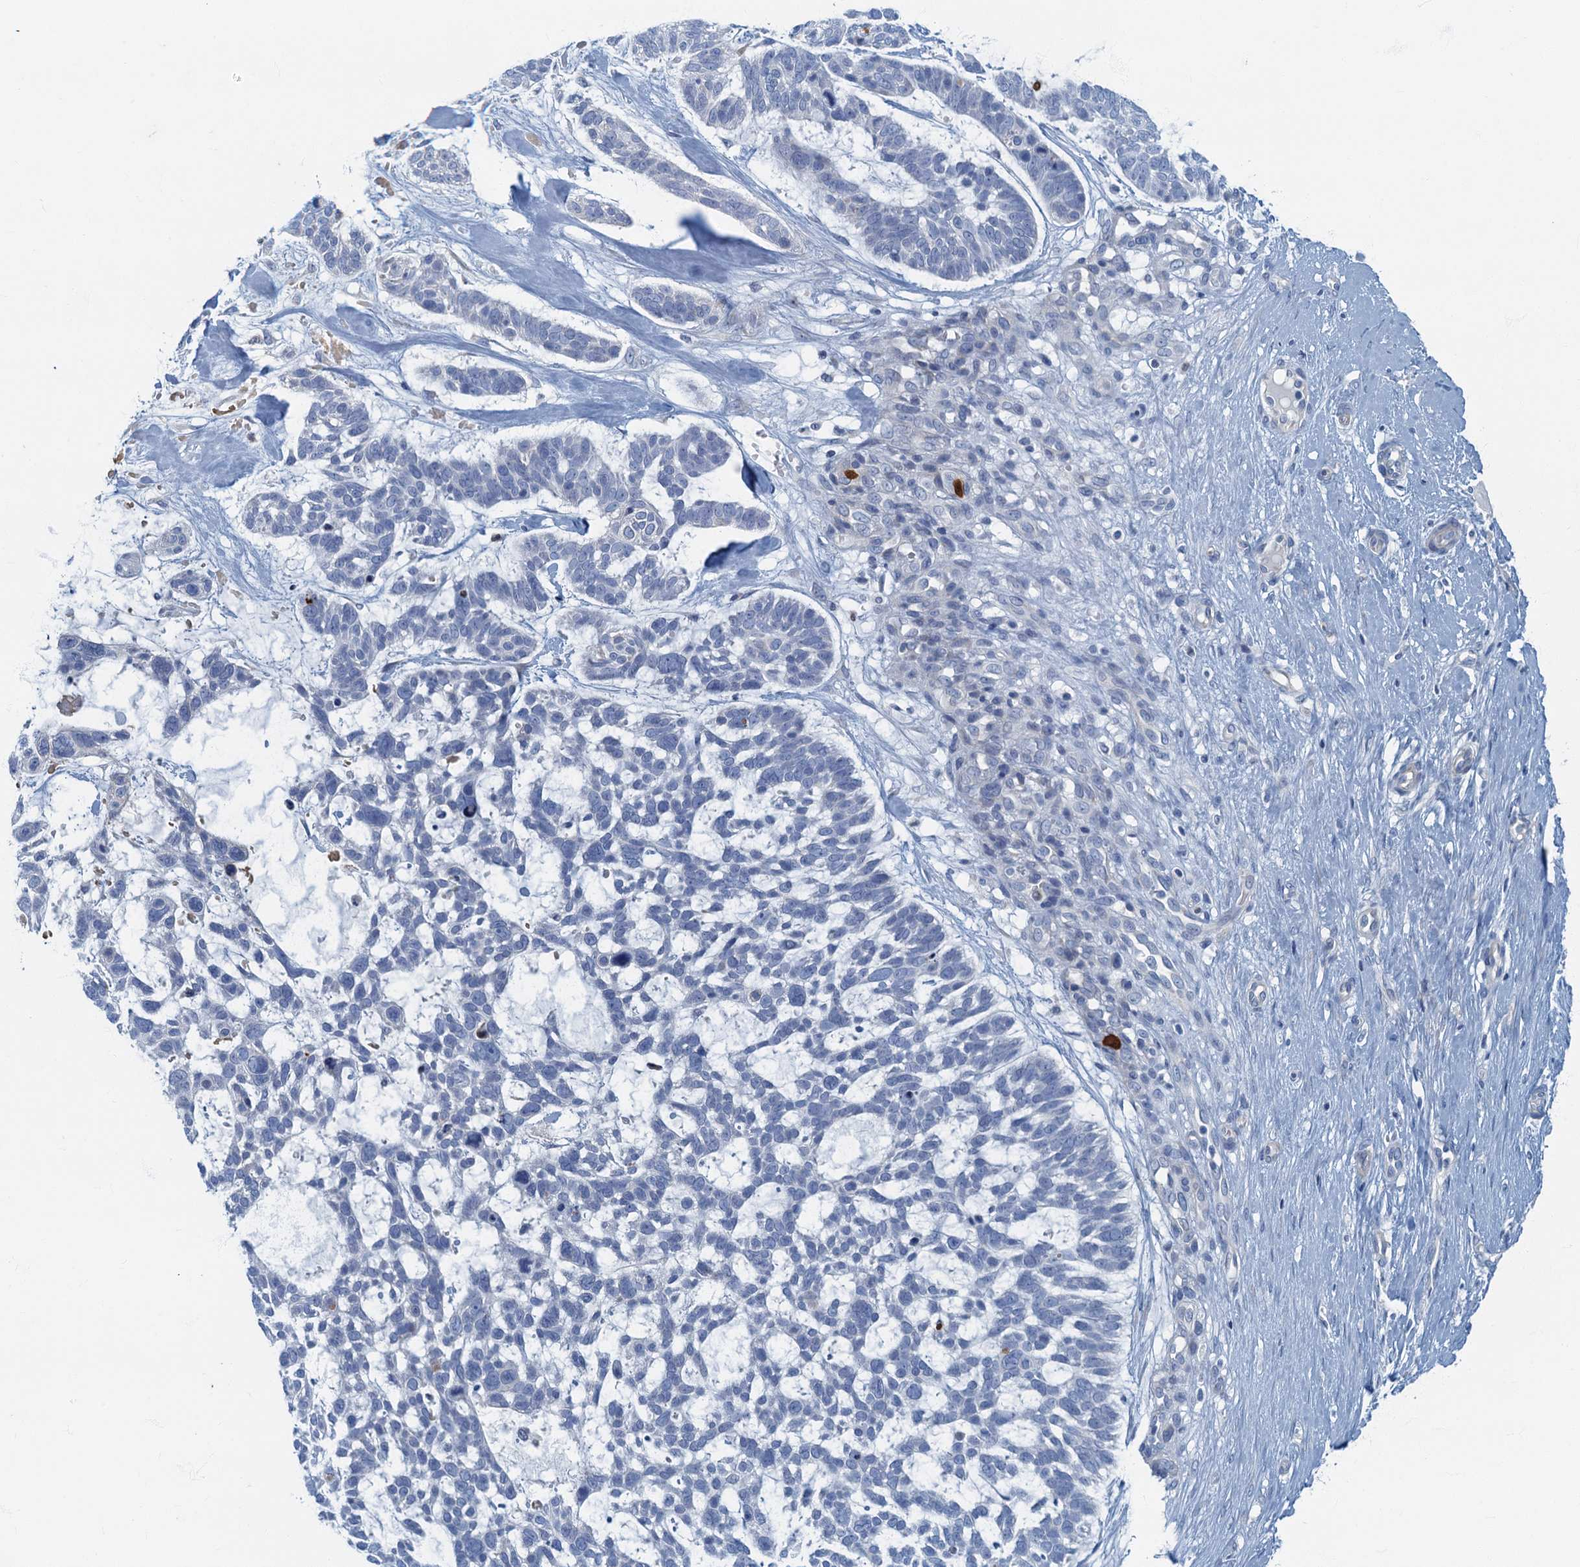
{"staining": {"intensity": "negative", "quantity": "none", "location": "none"}, "tissue": "skin cancer", "cell_type": "Tumor cells", "image_type": "cancer", "snomed": [{"axis": "morphology", "description": "Basal cell carcinoma"}, {"axis": "topography", "description": "Skin"}], "caption": "Immunohistochemical staining of human skin cancer (basal cell carcinoma) displays no significant expression in tumor cells.", "gene": "ANKDD1A", "patient": {"sex": "male", "age": 88}}